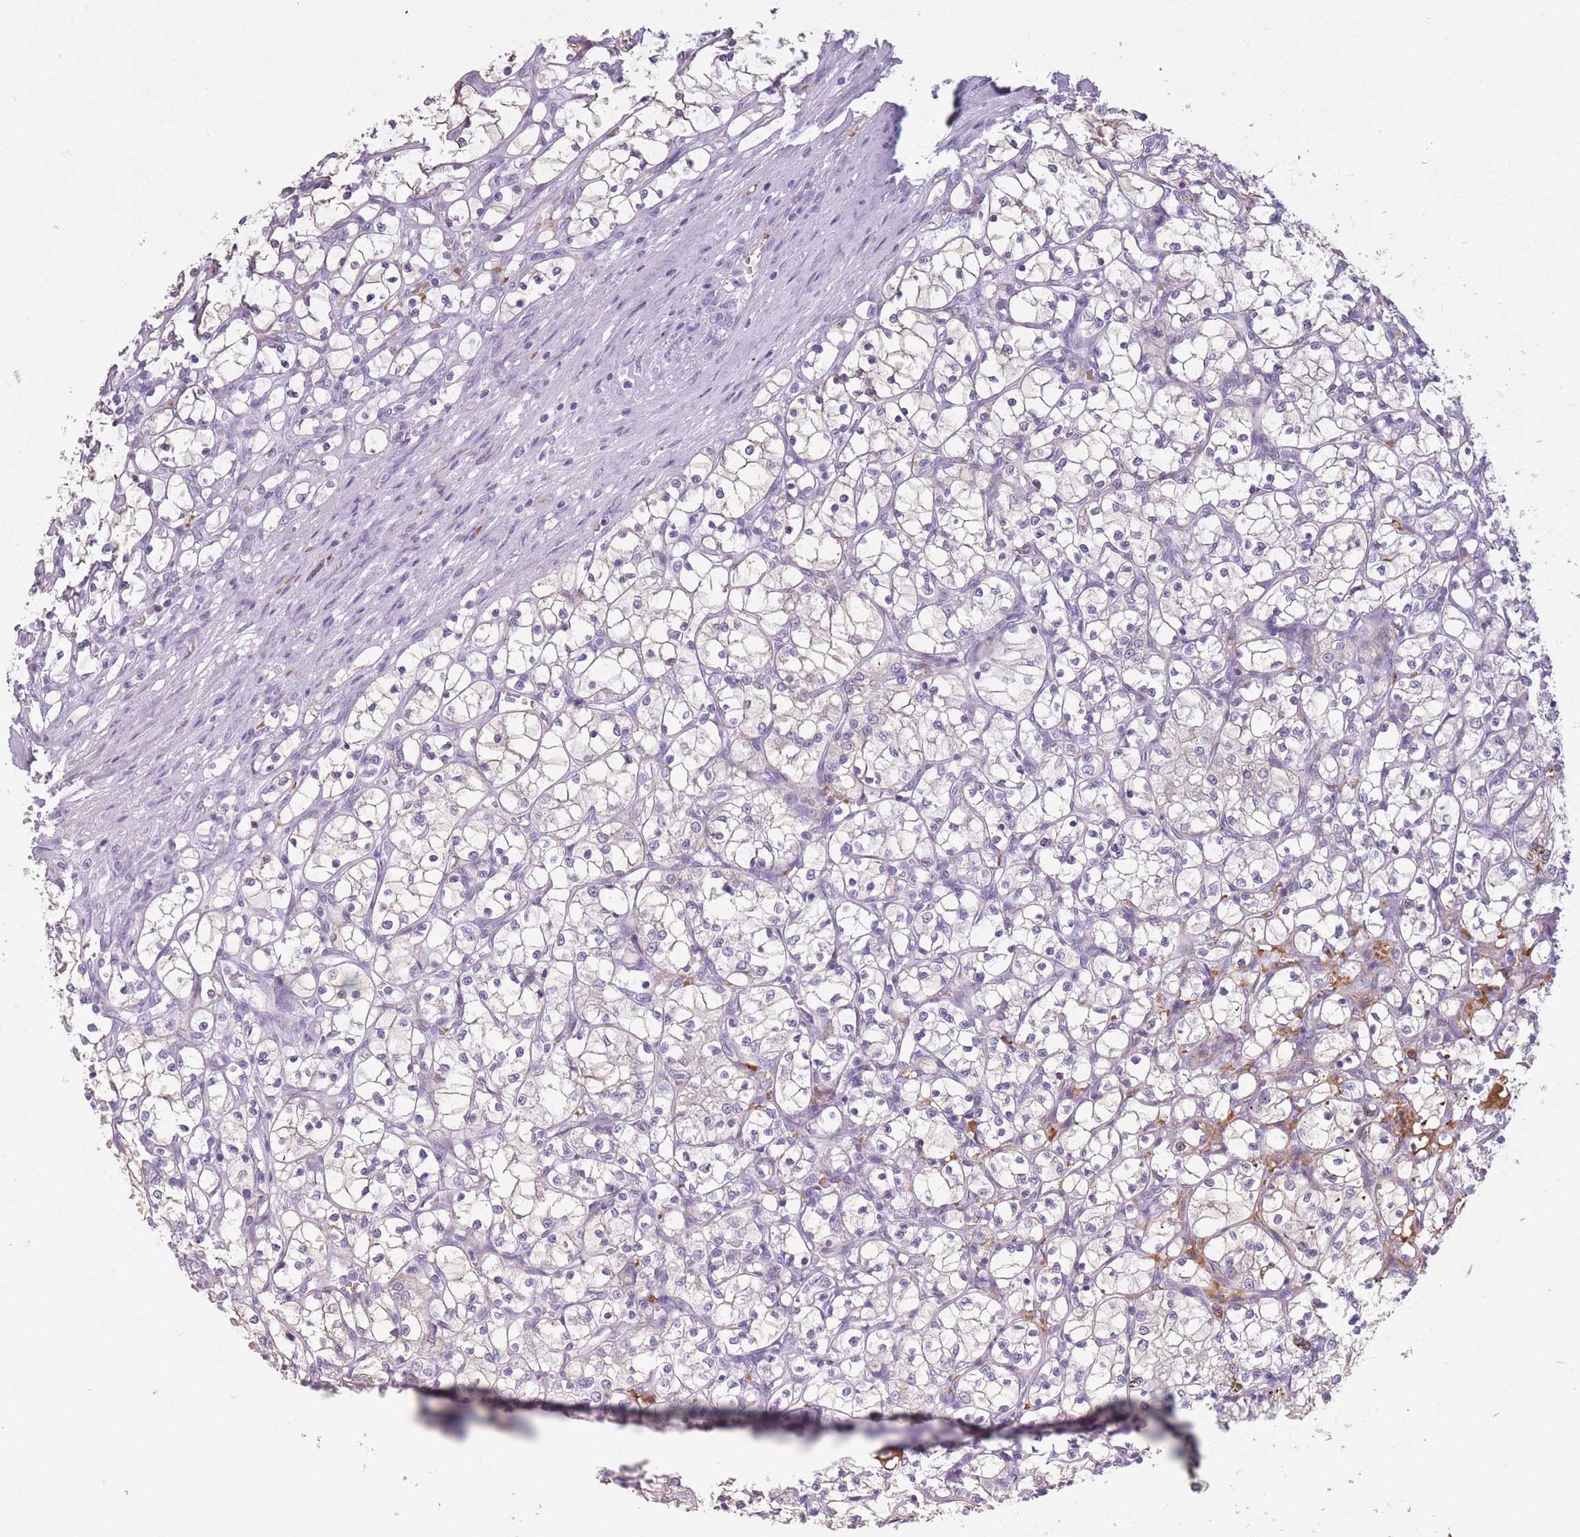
{"staining": {"intensity": "negative", "quantity": "none", "location": "none"}, "tissue": "renal cancer", "cell_type": "Tumor cells", "image_type": "cancer", "snomed": [{"axis": "morphology", "description": "Adenocarcinoma, NOS"}, {"axis": "topography", "description": "Kidney"}], "caption": "The image shows no significant expression in tumor cells of renal cancer (adenocarcinoma).", "gene": "OR7C1", "patient": {"sex": "female", "age": 69}}